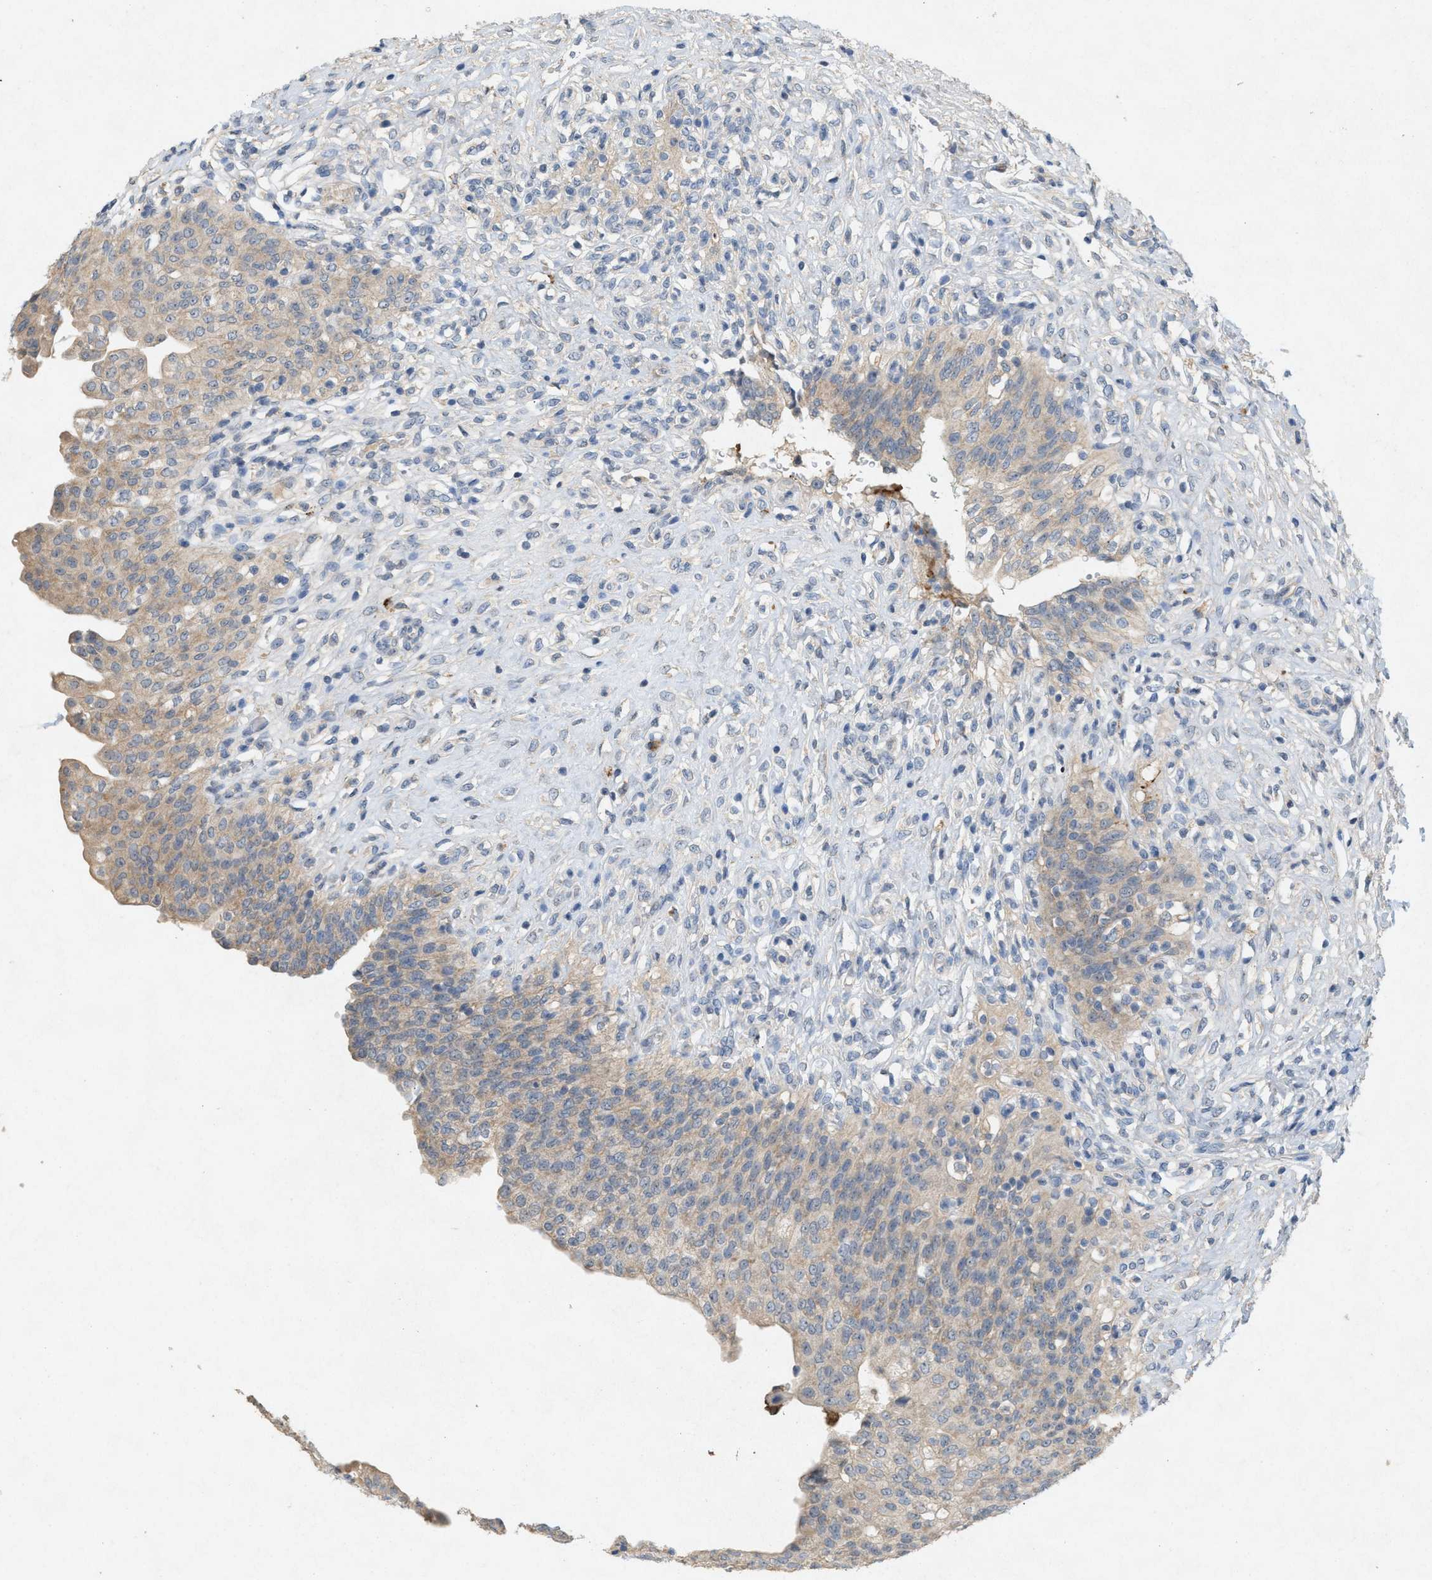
{"staining": {"intensity": "weak", "quantity": ">75%", "location": "cytoplasmic/membranous"}, "tissue": "urinary bladder", "cell_type": "Urothelial cells", "image_type": "normal", "snomed": [{"axis": "morphology", "description": "Urothelial carcinoma, High grade"}, {"axis": "topography", "description": "Urinary bladder"}], "caption": "Unremarkable urinary bladder displays weak cytoplasmic/membranous positivity in approximately >75% of urothelial cells.", "gene": "DCAF7", "patient": {"sex": "male", "age": 46}}